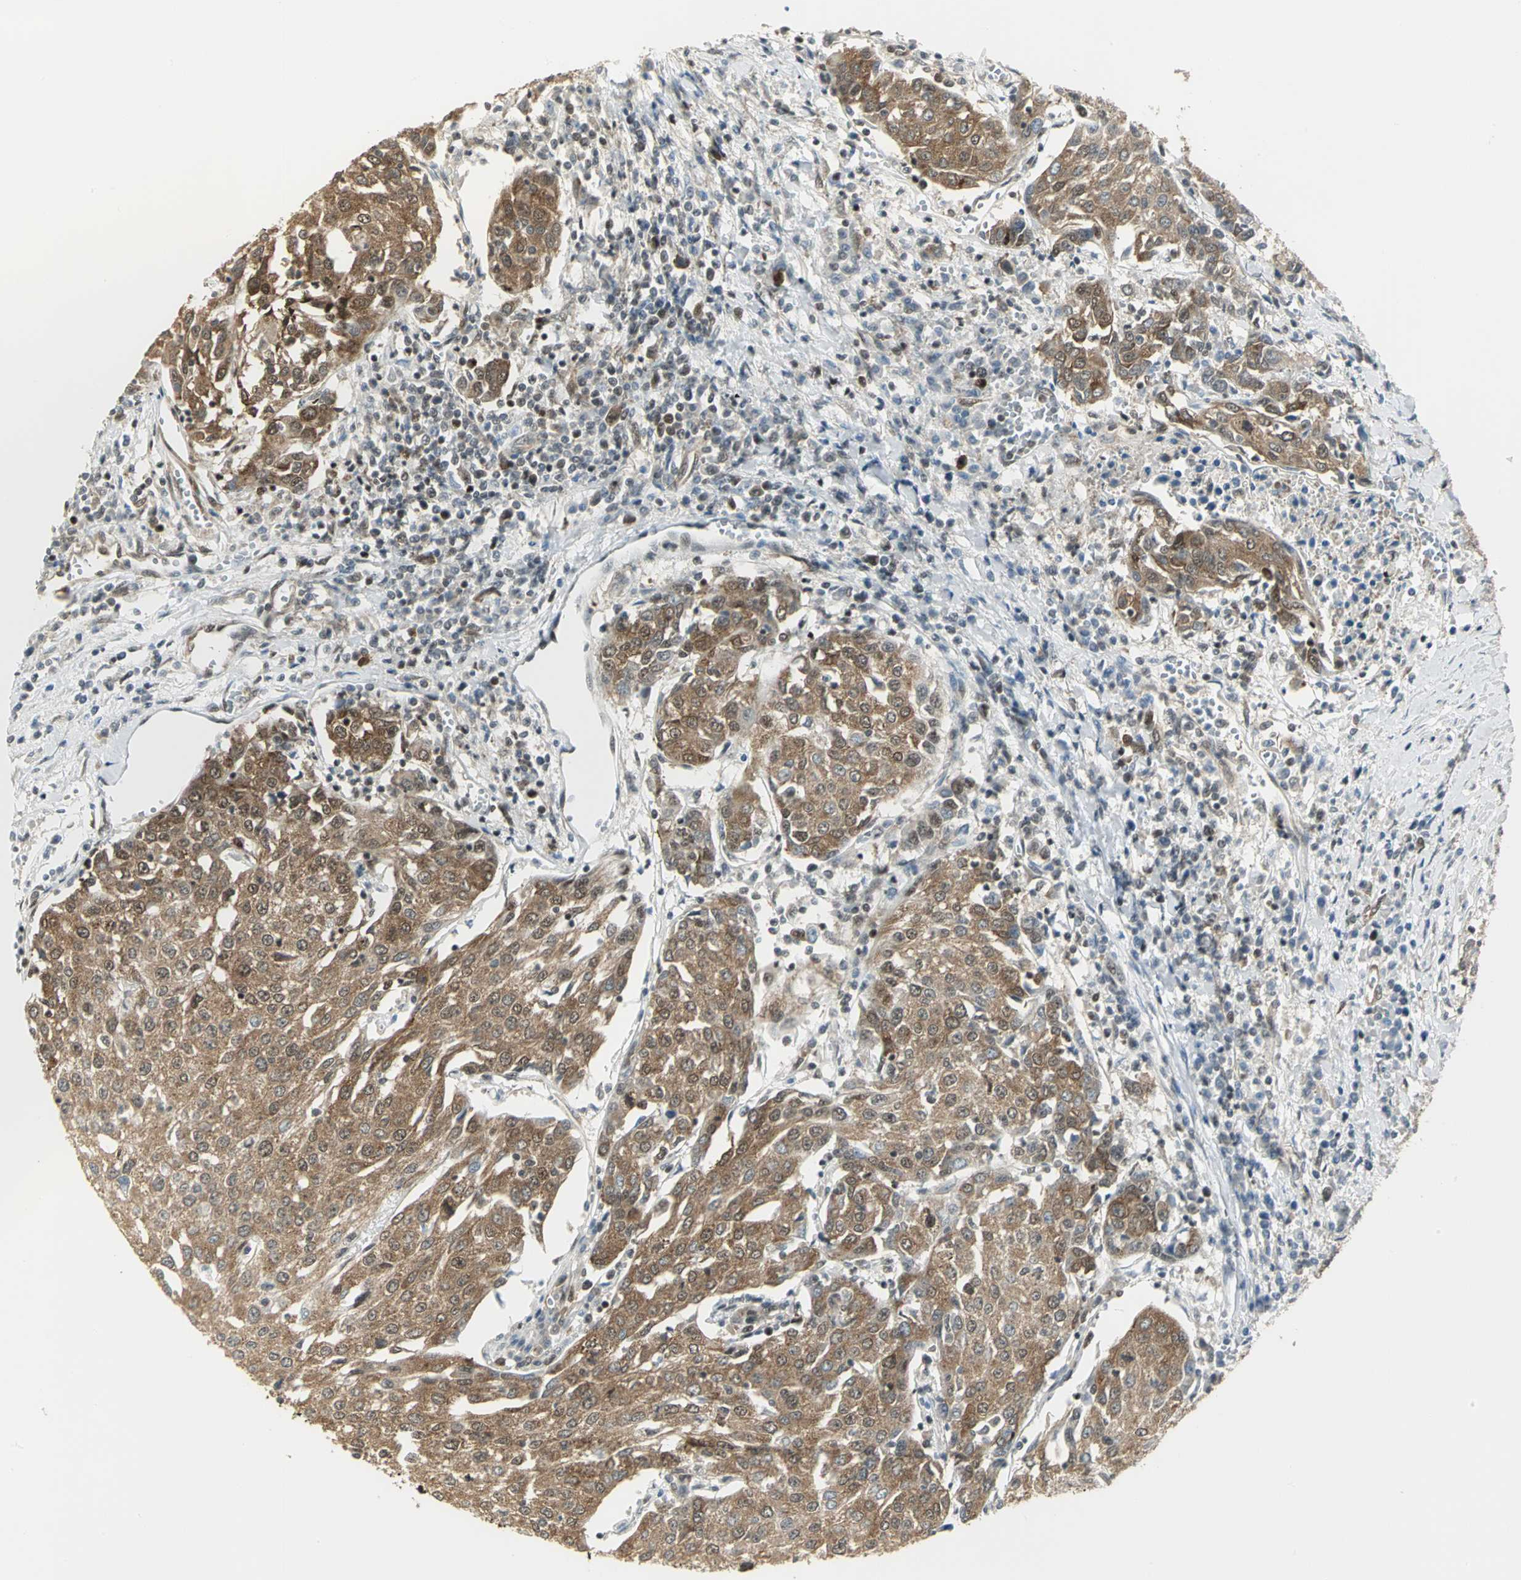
{"staining": {"intensity": "moderate", "quantity": "25%-75%", "location": "cytoplasmic/membranous,nuclear"}, "tissue": "urothelial cancer", "cell_type": "Tumor cells", "image_type": "cancer", "snomed": [{"axis": "morphology", "description": "Urothelial carcinoma, High grade"}, {"axis": "topography", "description": "Urinary bladder"}], "caption": "Immunohistochemical staining of urothelial cancer exhibits moderate cytoplasmic/membranous and nuclear protein positivity in approximately 25%-75% of tumor cells.", "gene": "DDX5", "patient": {"sex": "female", "age": 85}}